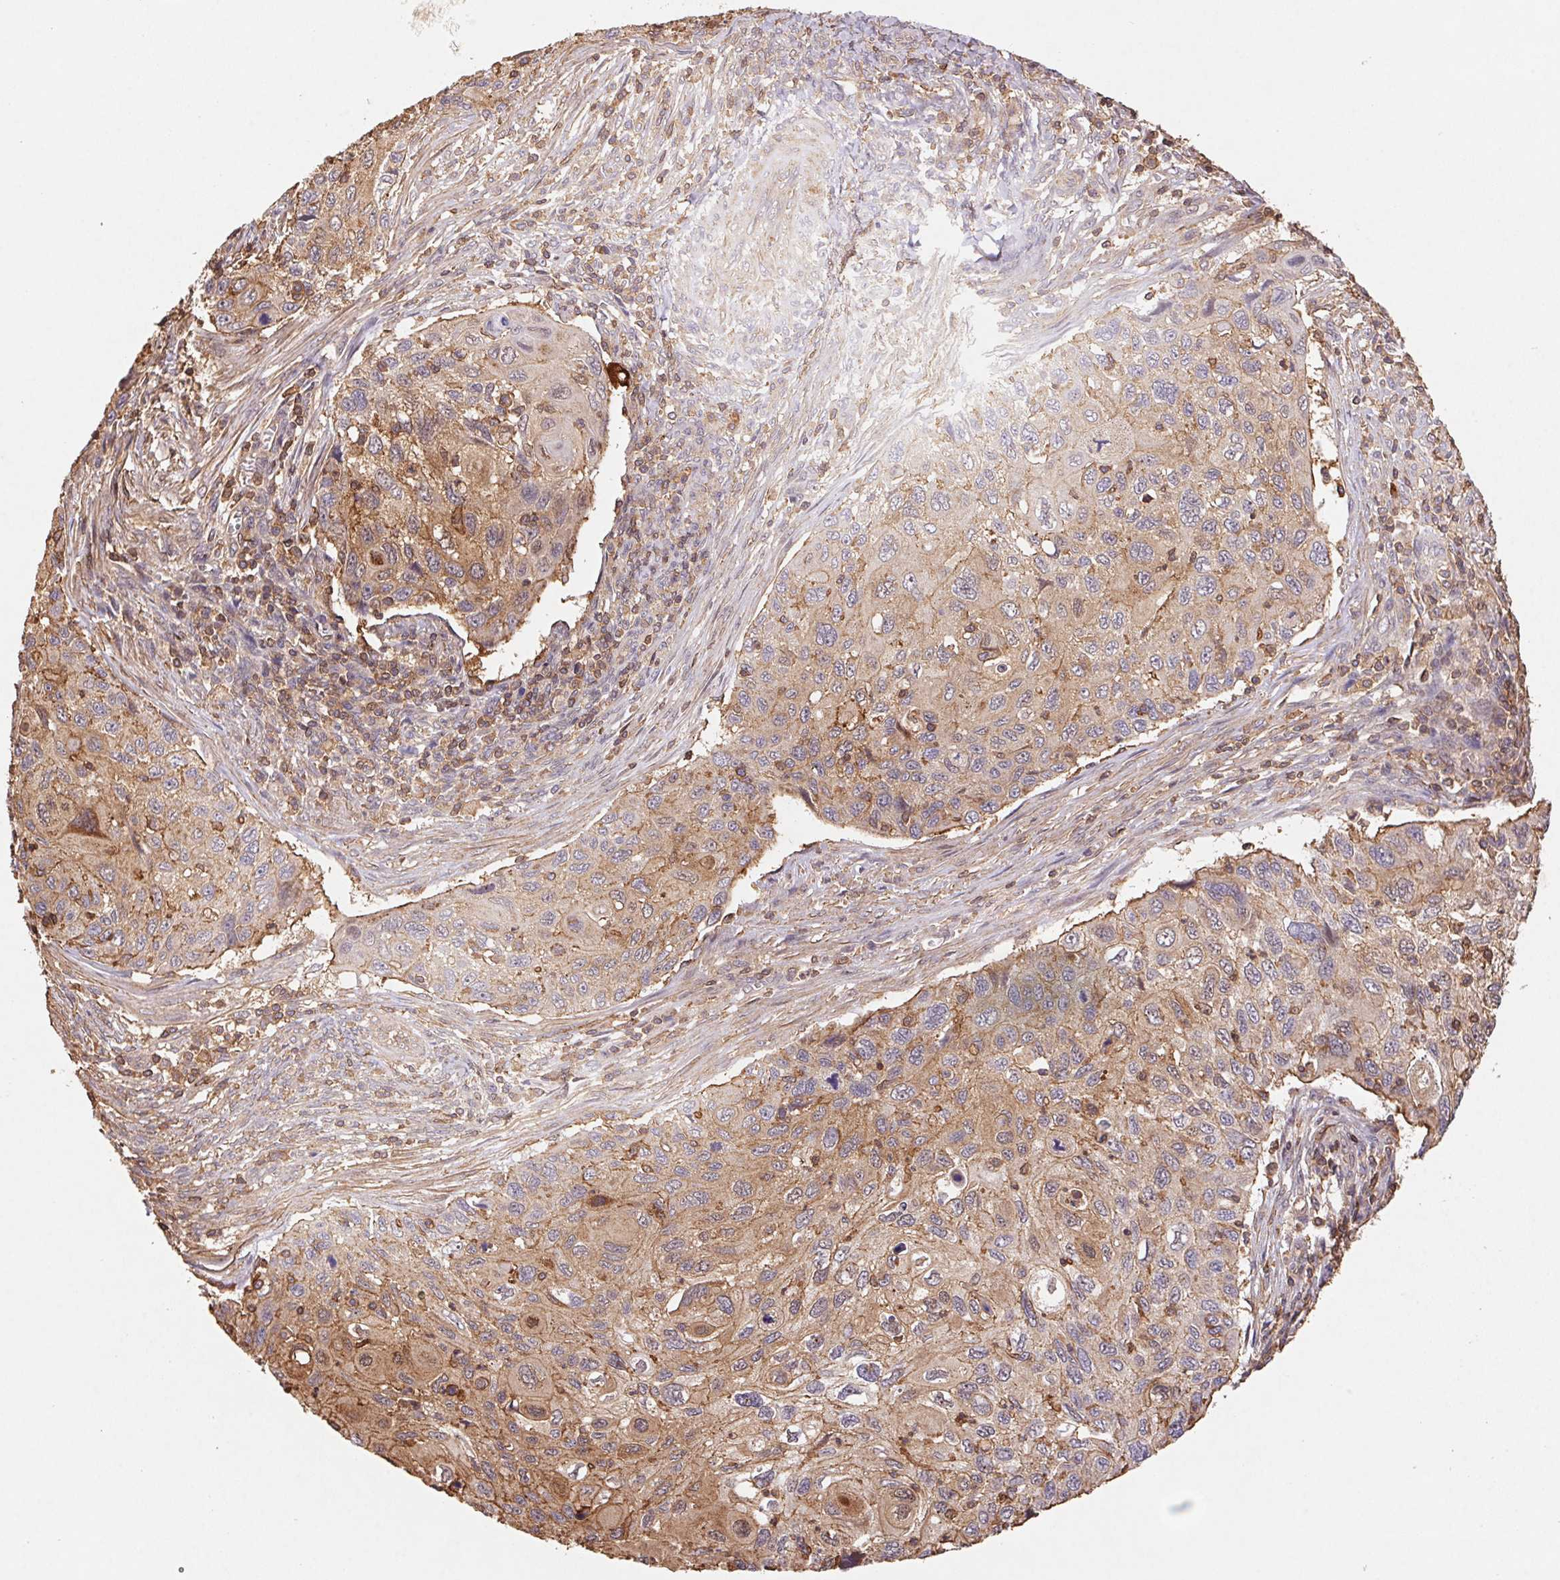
{"staining": {"intensity": "moderate", "quantity": "25%-75%", "location": "cytoplasmic/membranous"}, "tissue": "cervical cancer", "cell_type": "Tumor cells", "image_type": "cancer", "snomed": [{"axis": "morphology", "description": "Squamous cell carcinoma, NOS"}, {"axis": "topography", "description": "Cervix"}], "caption": "Protein expression by IHC demonstrates moderate cytoplasmic/membranous staining in about 25%-75% of tumor cells in cervical cancer. (IHC, brightfield microscopy, high magnification).", "gene": "ATG10", "patient": {"sex": "female", "age": 70}}